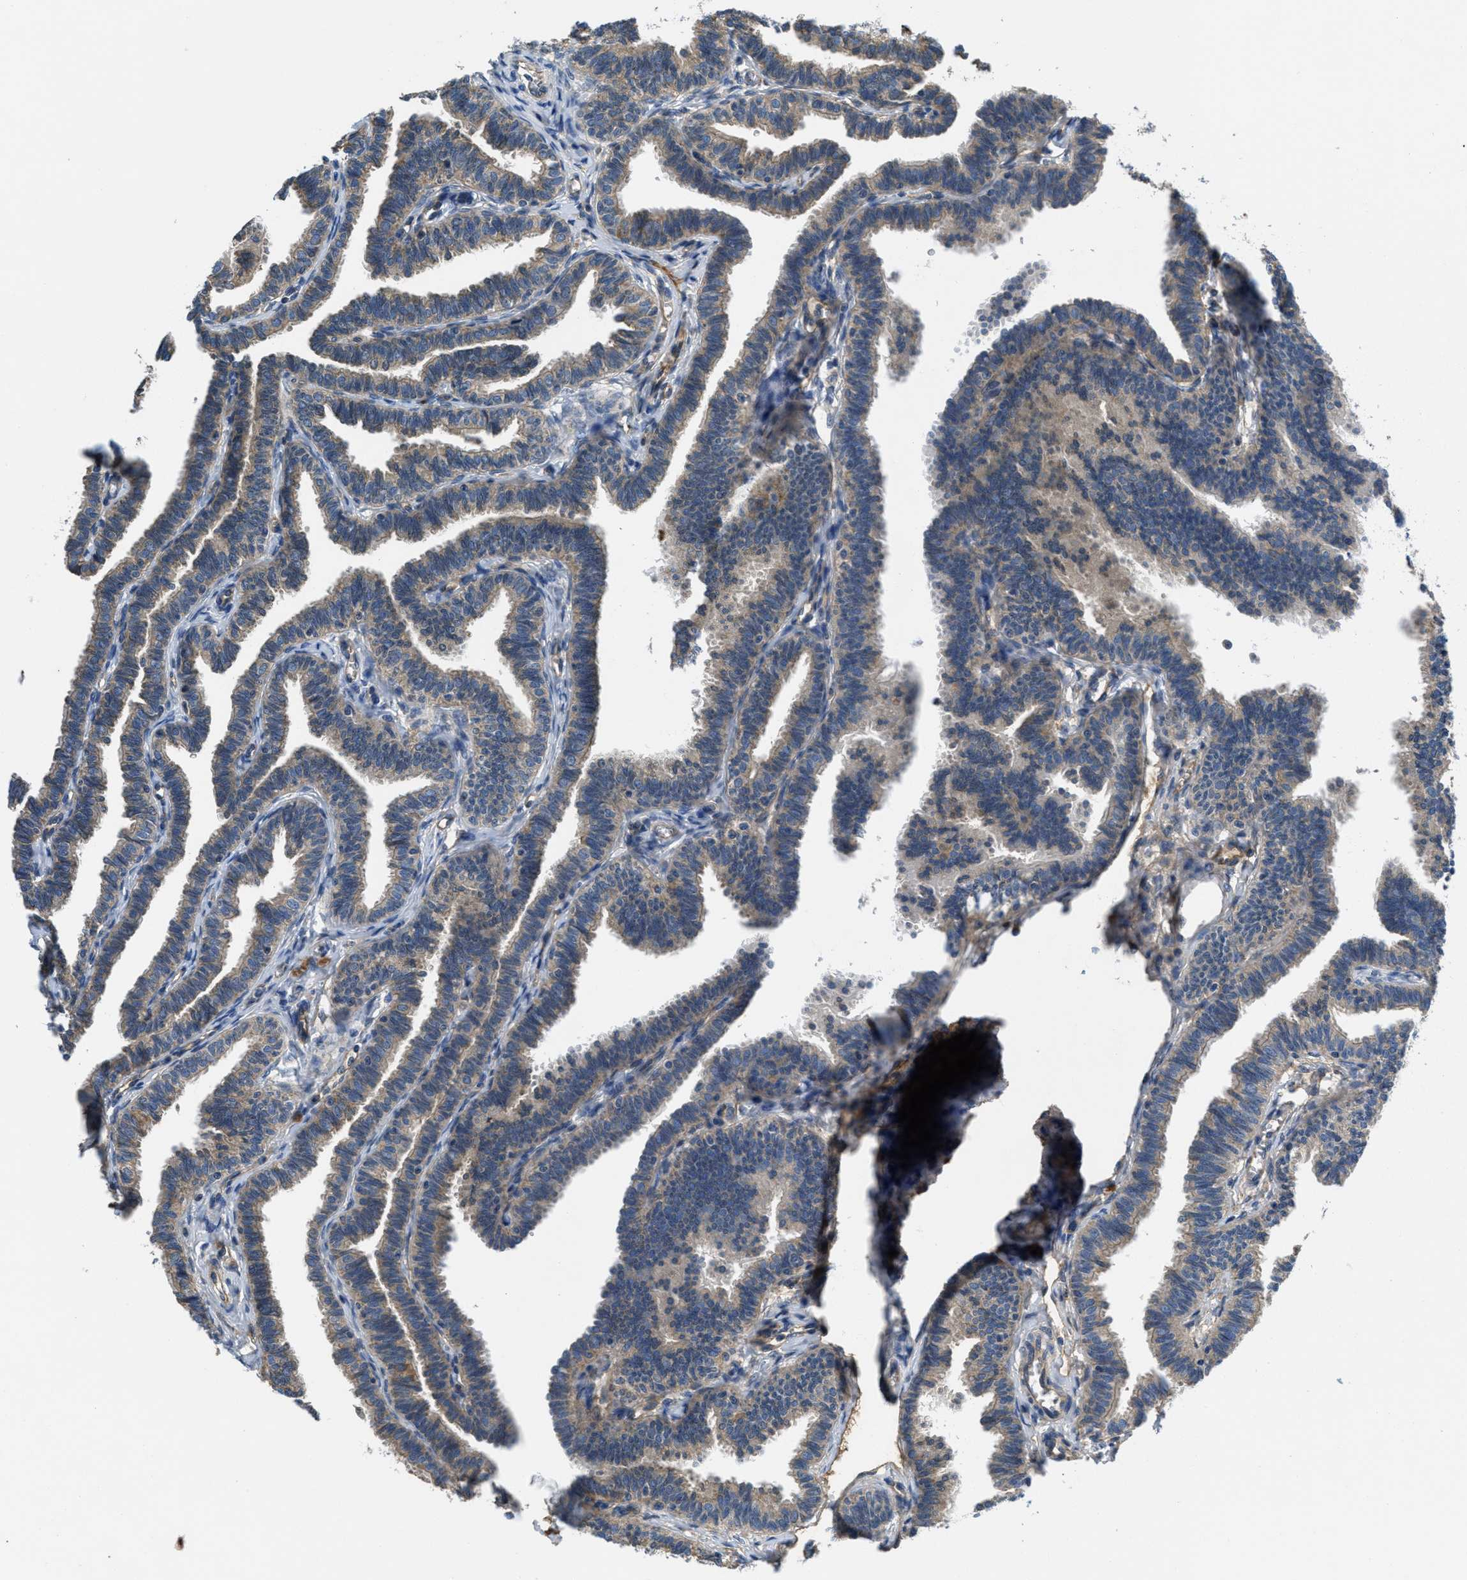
{"staining": {"intensity": "weak", "quantity": "25%-75%", "location": "cytoplasmic/membranous"}, "tissue": "fallopian tube", "cell_type": "Glandular cells", "image_type": "normal", "snomed": [{"axis": "morphology", "description": "Normal tissue, NOS"}, {"axis": "topography", "description": "Fallopian tube"}, {"axis": "topography", "description": "Ovary"}], "caption": "Brown immunohistochemical staining in unremarkable human fallopian tube displays weak cytoplasmic/membranous staining in about 25%-75% of glandular cells.", "gene": "GALK1", "patient": {"sex": "female", "age": 23}}